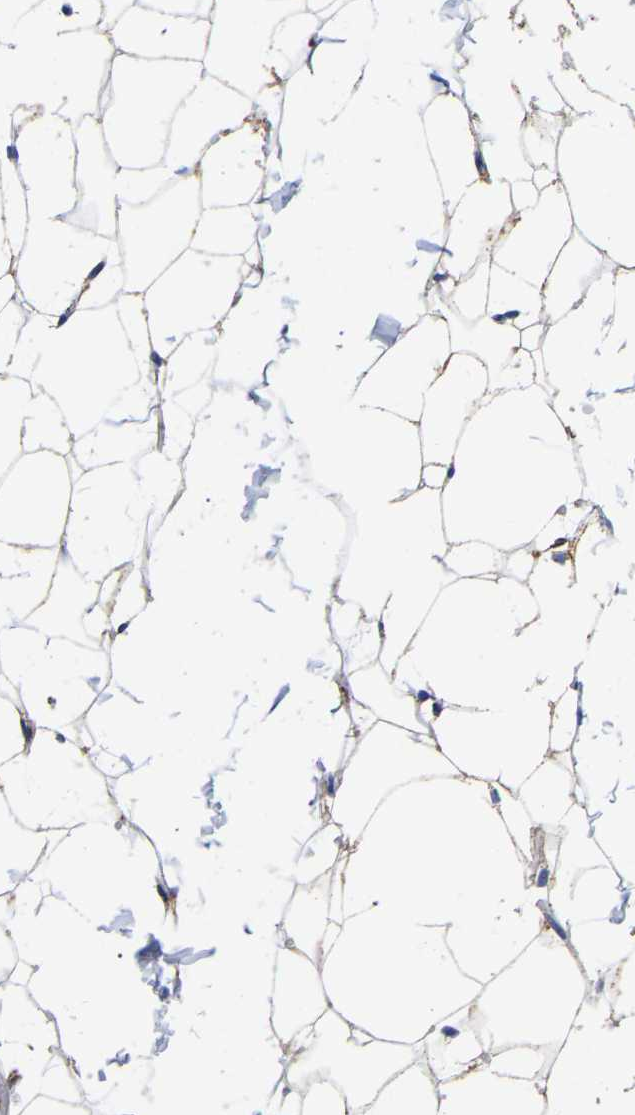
{"staining": {"intensity": "weak", "quantity": ">75%", "location": "cytoplasmic/membranous"}, "tissue": "adipose tissue", "cell_type": "Adipocytes", "image_type": "normal", "snomed": [{"axis": "morphology", "description": "Normal tissue, NOS"}, {"axis": "topography", "description": "Breast"}, {"axis": "topography", "description": "Soft tissue"}], "caption": "A low amount of weak cytoplasmic/membranous expression is identified in about >75% of adipocytes in unremarkable adipose tissue.", "gene": "CFAP298", "patient": {"sex": "female", "age": 75}}